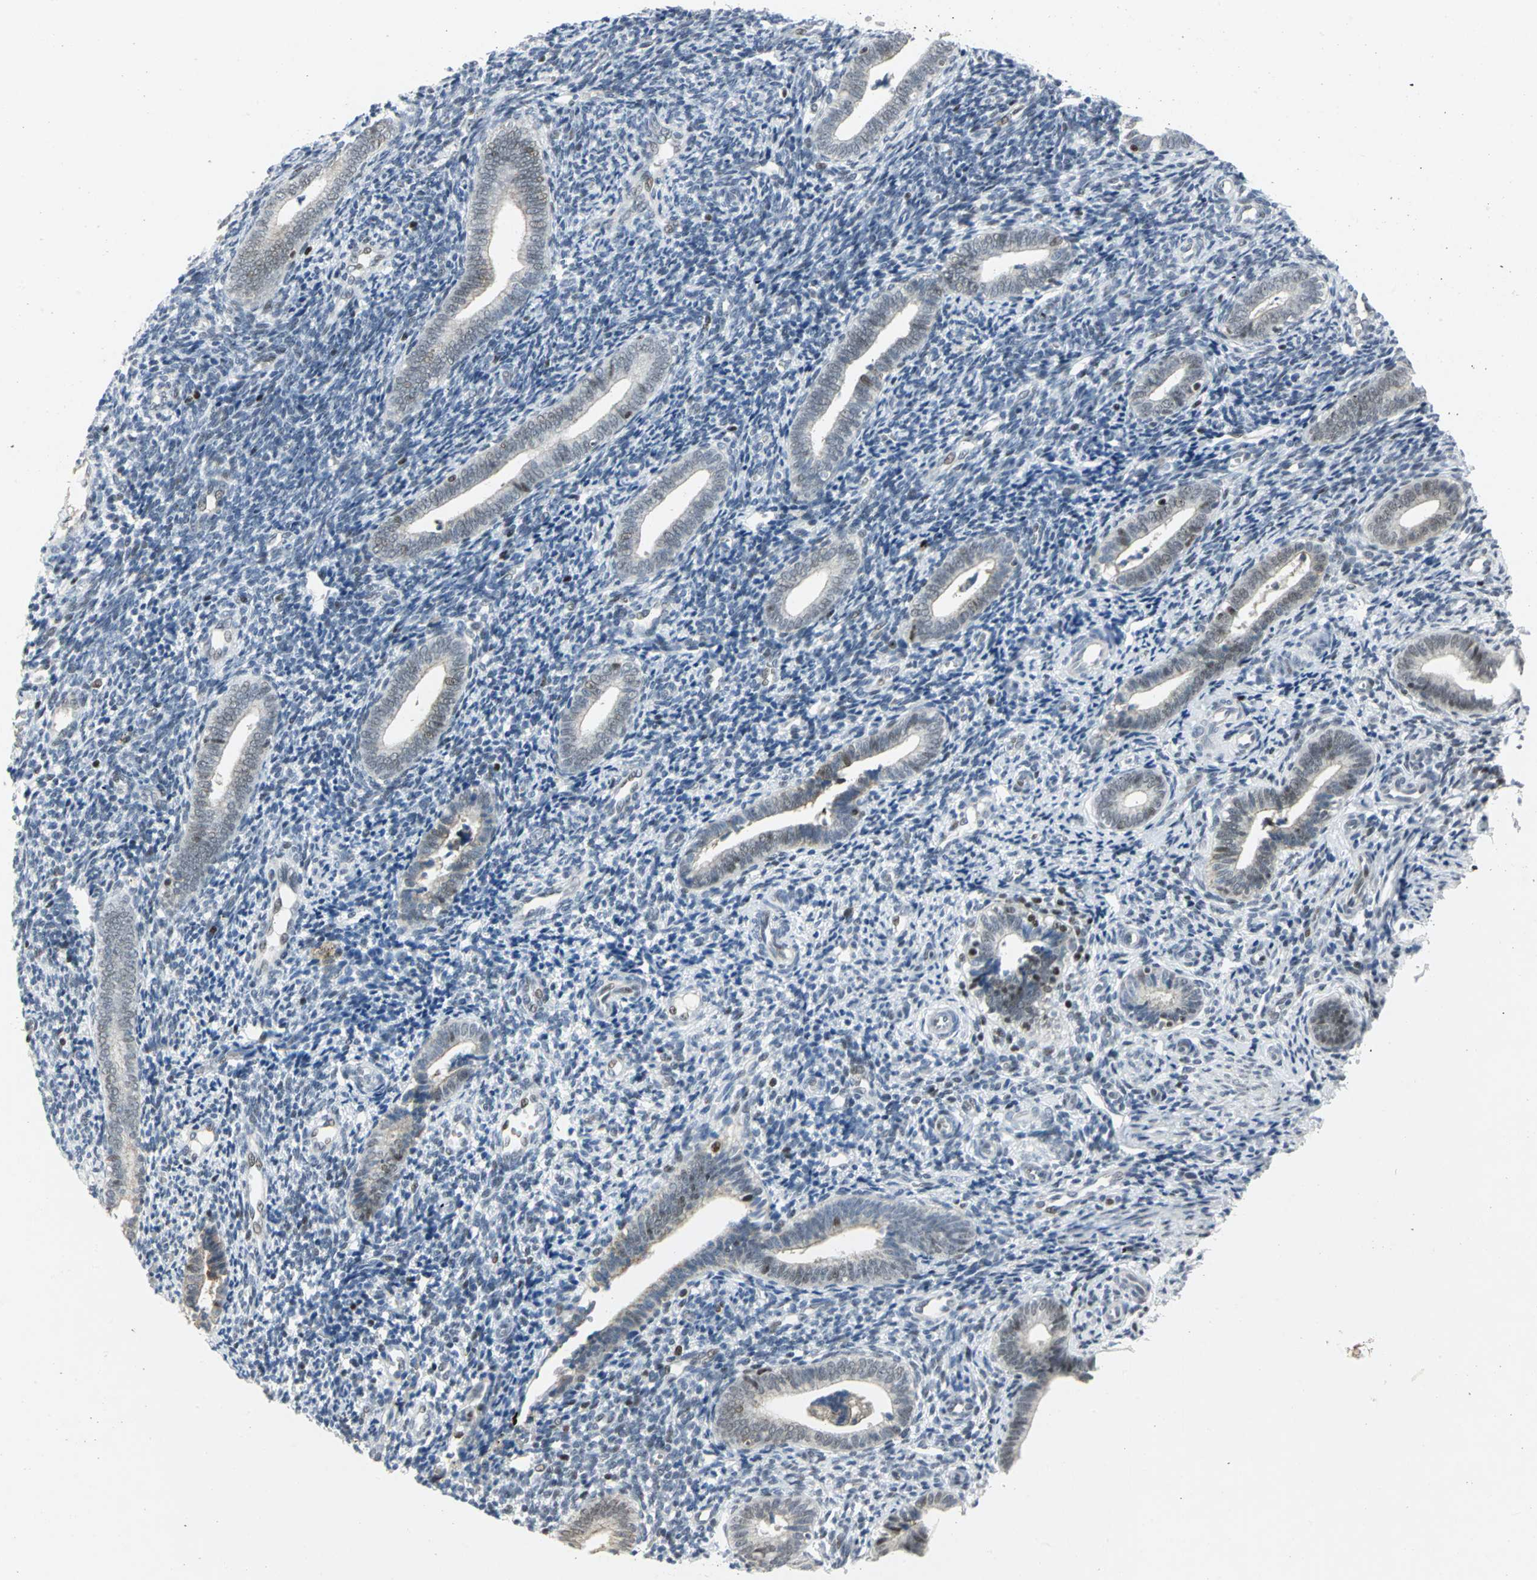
{"staining": {"intensity": "weak", "quantity": "<25%", "location": "nuclear"}, "tissue": "endometrium", "cell_type": "Cells in endometrial stroma", "image_type": "normal", "snomed": [{"axis": "morphology", "description": "Normal tissue, NOS"}, {"axis": "topography", "description": "Uterus"}, {"axis": "topography", "description": "Endometrium"}], "caption": "Unremarkable endometrium was stained to show a protein in brown. There is no significant expression in cells in endometrial stroma. (DAB immunohistochemistry (IHC), high magnification).", "gene": "RPA1", "patient": {"sex": "female", "age": 33}}